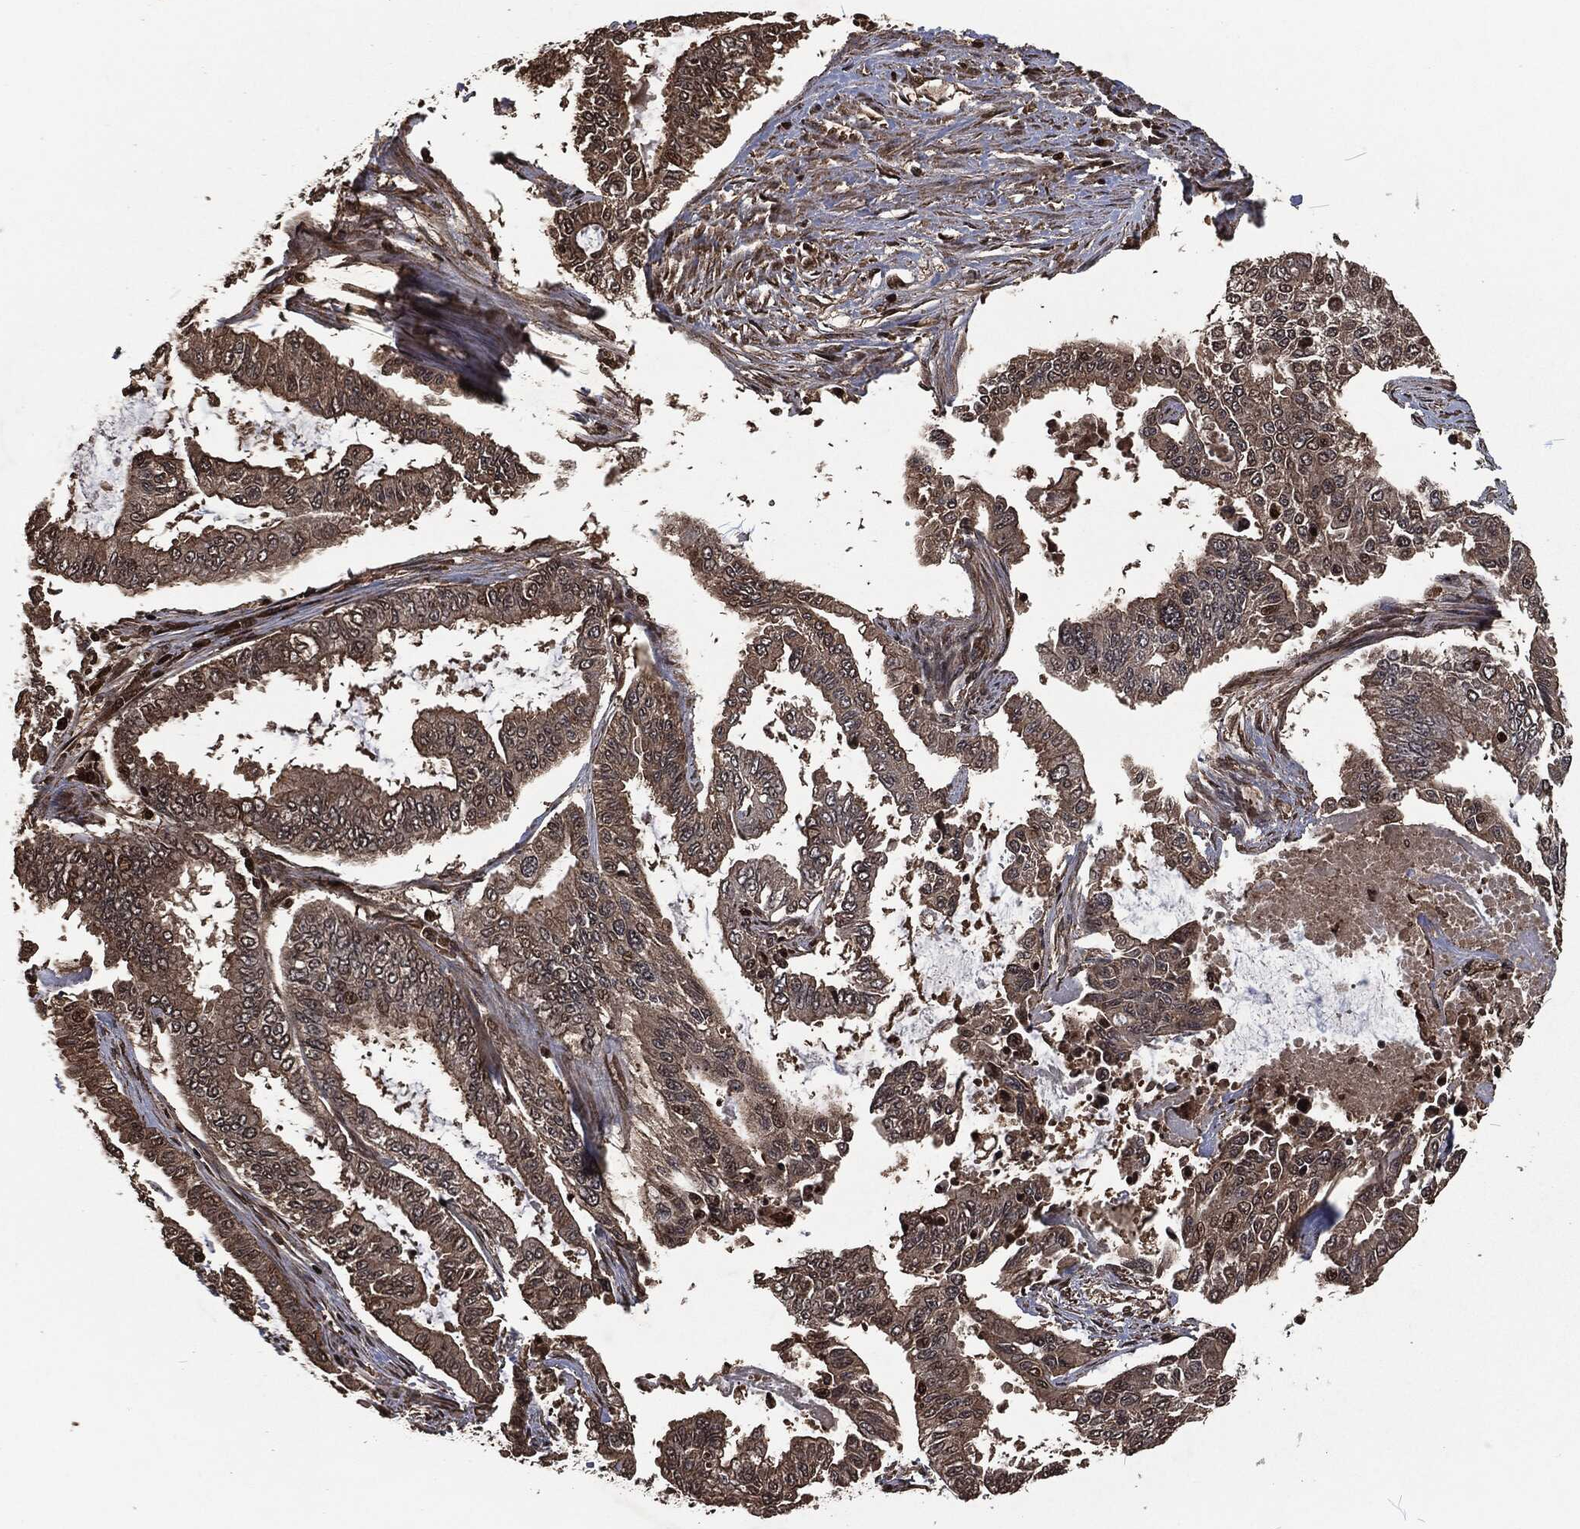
{"staining": {"intensity": "weak", "quantity": "25%-75%", "location": "cytoplasmic/membranous"}, "tissue": "endometrial cancer", "cell_type": "Tumor cells", "image_type": "cancer", "snomed": [{"axis": "morphology", "description": "Adenocarcinoma, NOS"}, {"axis": "topography", "description": "Uterus"}], "caption": "Brown immunohistochemical staining in endometrial adenocarcinoma demonstrates weak cytoplasmic/membranous expression in about 25%-75% of tumor cells.", "gene": "SNAI1", "patient": {"sex": "female", "age": 59}}